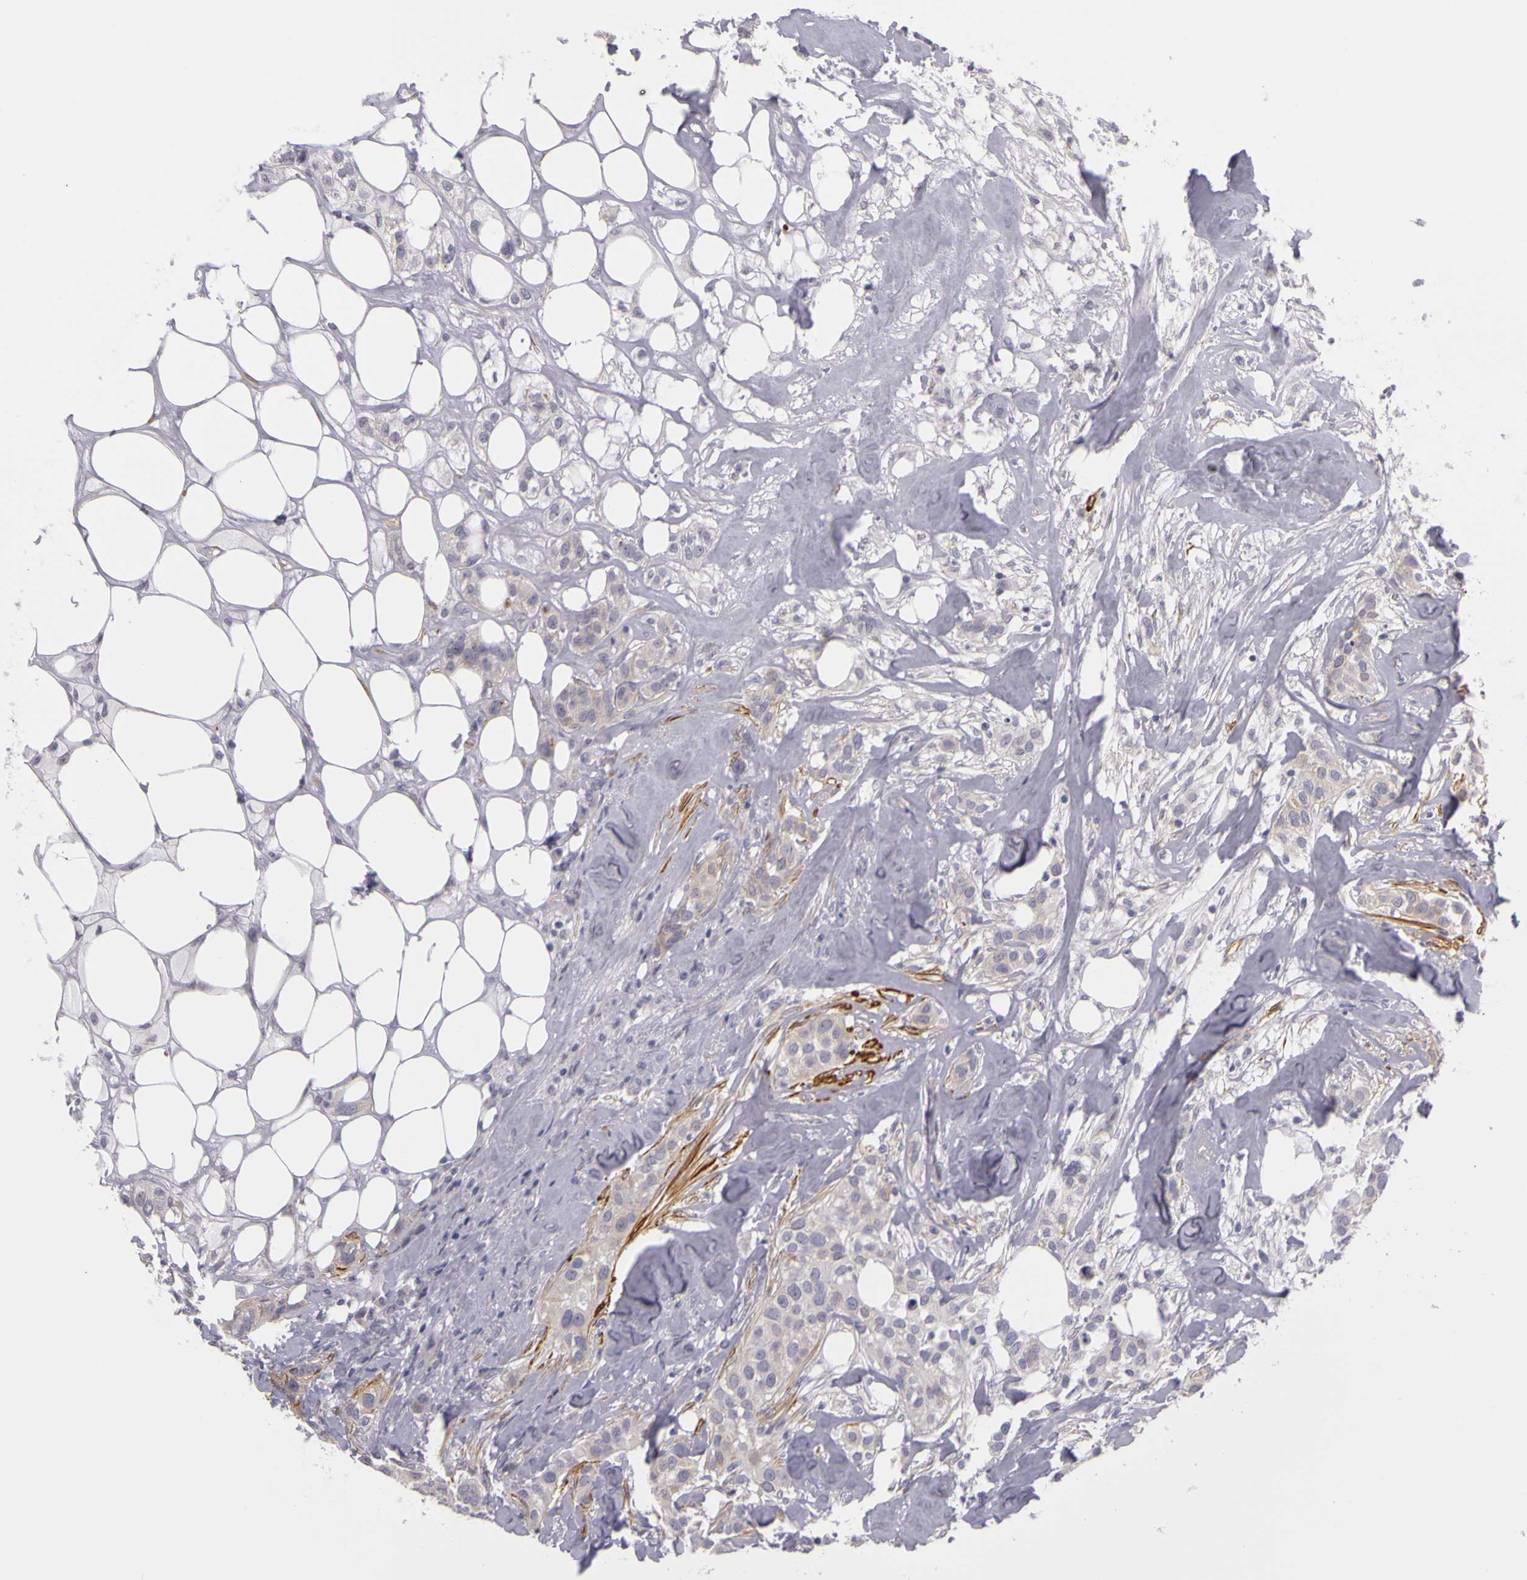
{"staining": {"intensity": "weak", "quantity": ">75%", "location": "cytoplasmic/membranous"}, "tissue": "breast cancer", "cell_type": "Tumor cells", "image_type": "cancer", "snomed": [{"axis": "morphology", "description": "Duct carcinoma"}, {"axis": "topography", "description": "Breast"}], "caption": "Protein staining of breast cancer tissue displays weak cytoplasmic/membranous staining in about >75% of tumor cells. (brown staining indicates protein expression, while blue staining denotes nuclei).", "gene": "CNTN2", "patient": {"sex": "female", "age": 45}}